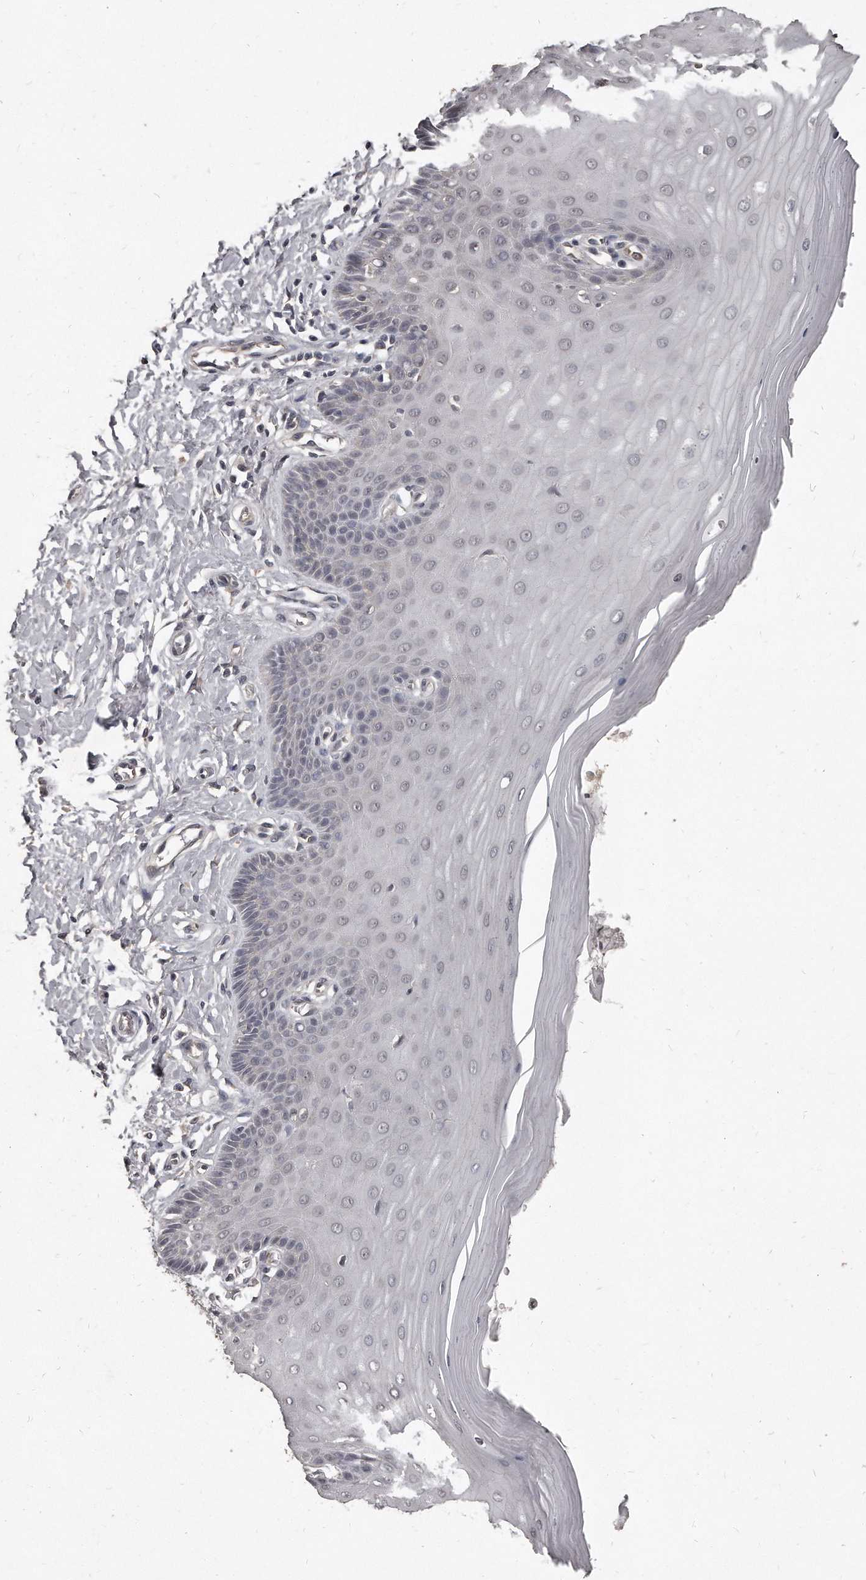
{"staining": {"intensity": "moderate", "quantity": "<25%", "location": "cytoplasmic/membranous"}, "tissue": "cervix", "cell_type": "Glandular cells", "image_type": "normal", "snomed": [{"axis": "morphology", "description": "Normal tissue, NOS"}, {"axis": "topography", "description": "Cervix"}], "caption": "A micrograph of cervix stained for a protein shows moderate cytoplasmic/membranous brown staining in glandular cells.", "gene": "GRB10", "patient": {"sex": "female", "age": 55}}